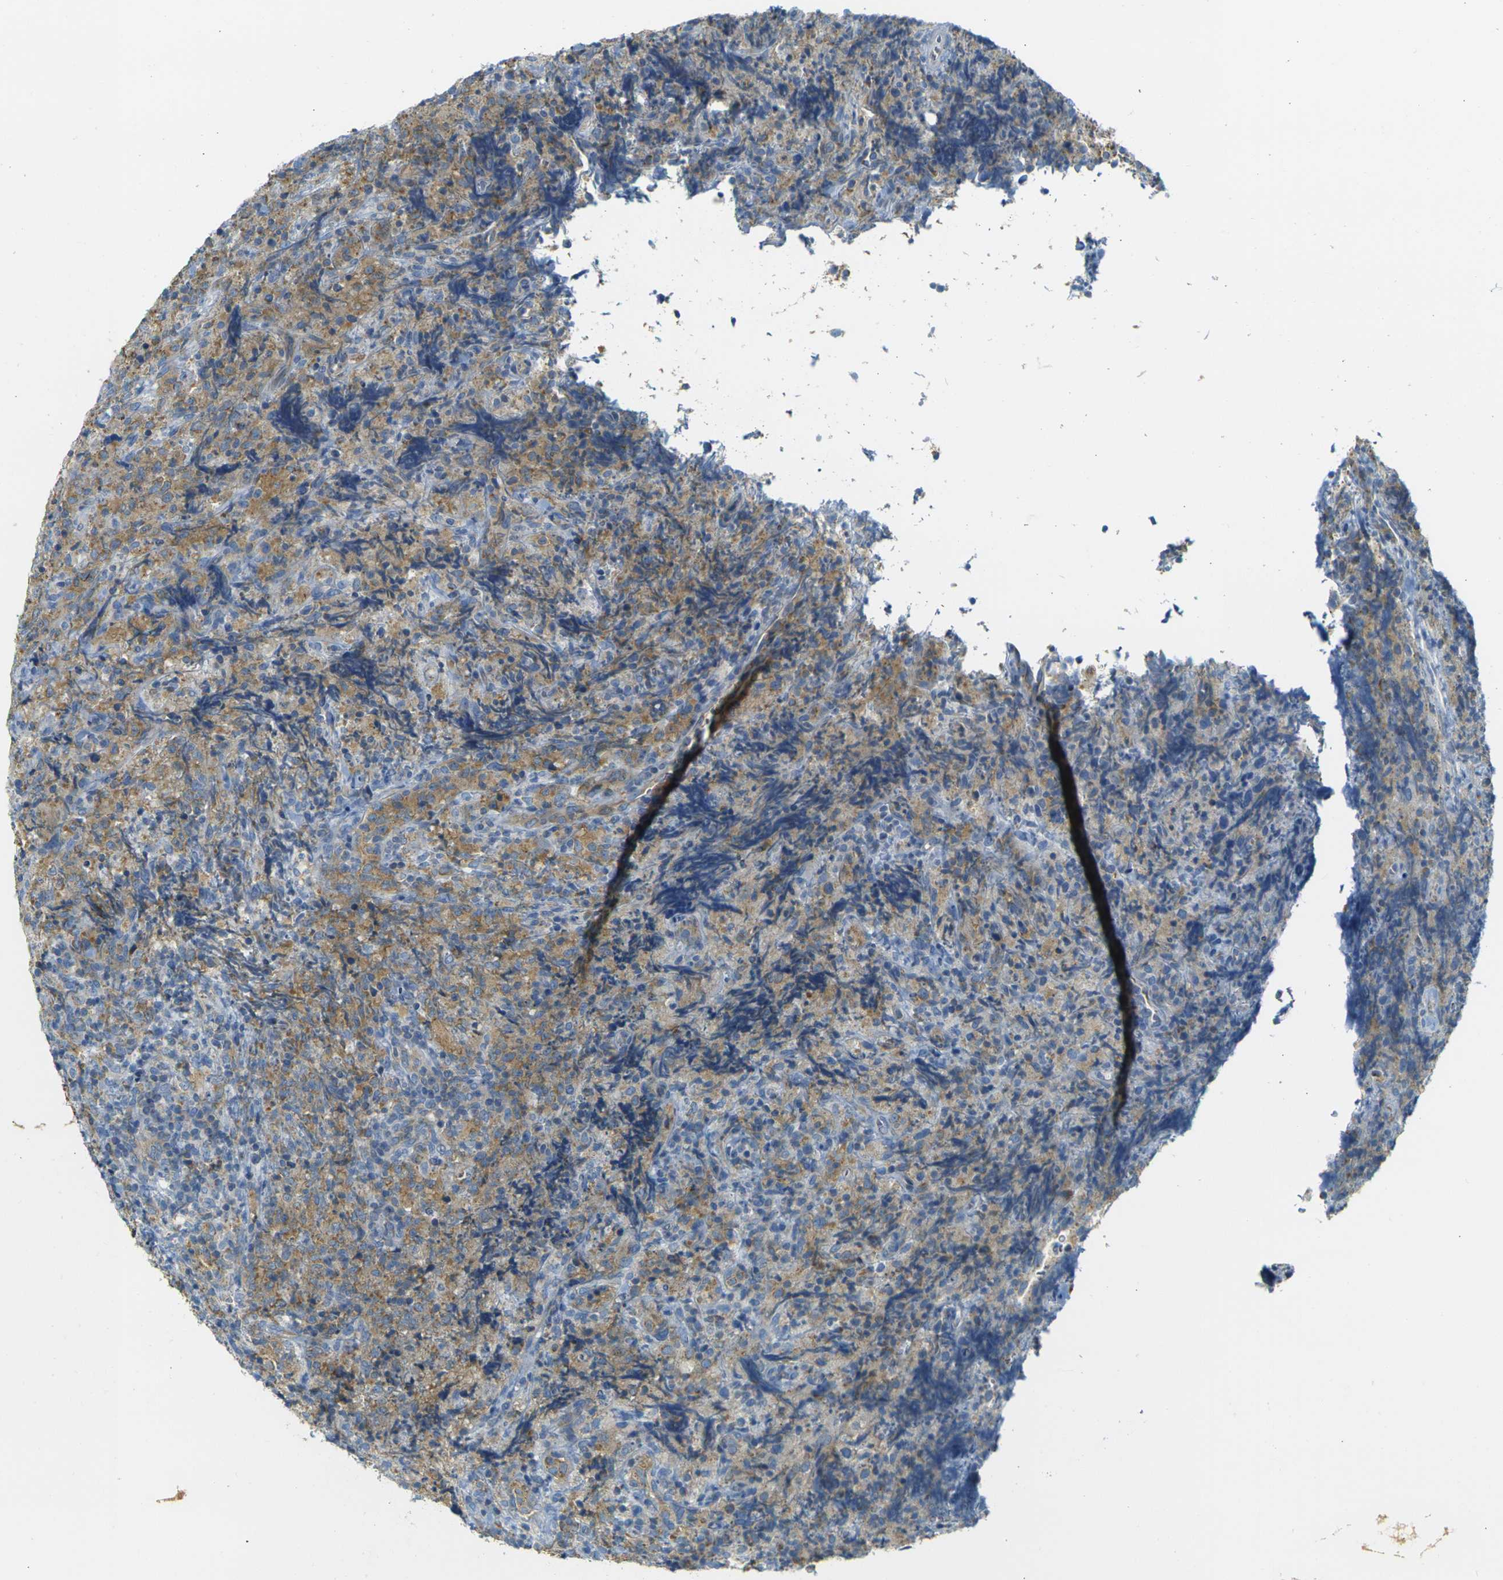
{"staining": {"intensity": "moderate", "quantity": "25%-75%", "location": "cytoplasmic/membranous"}, "tissue": "lymphoma", "cell_type": "Tumor cells", "image_type": "cancer", "snomed": [{"axis": "morphology", "description": "Malignant lymphoma, non-Hodgkin's type, High grade"}, {"axis": "topography", "description": "Tonsil"}], "caption": "Lymphoma was stained to show a protein in brown. There is medium levels of moderate cytoplasmic/membranous positivity in approximately 25%-75% of tumor cells.", "gene": "PARD6B", "patient": {"sex": "female", "age": 36}}